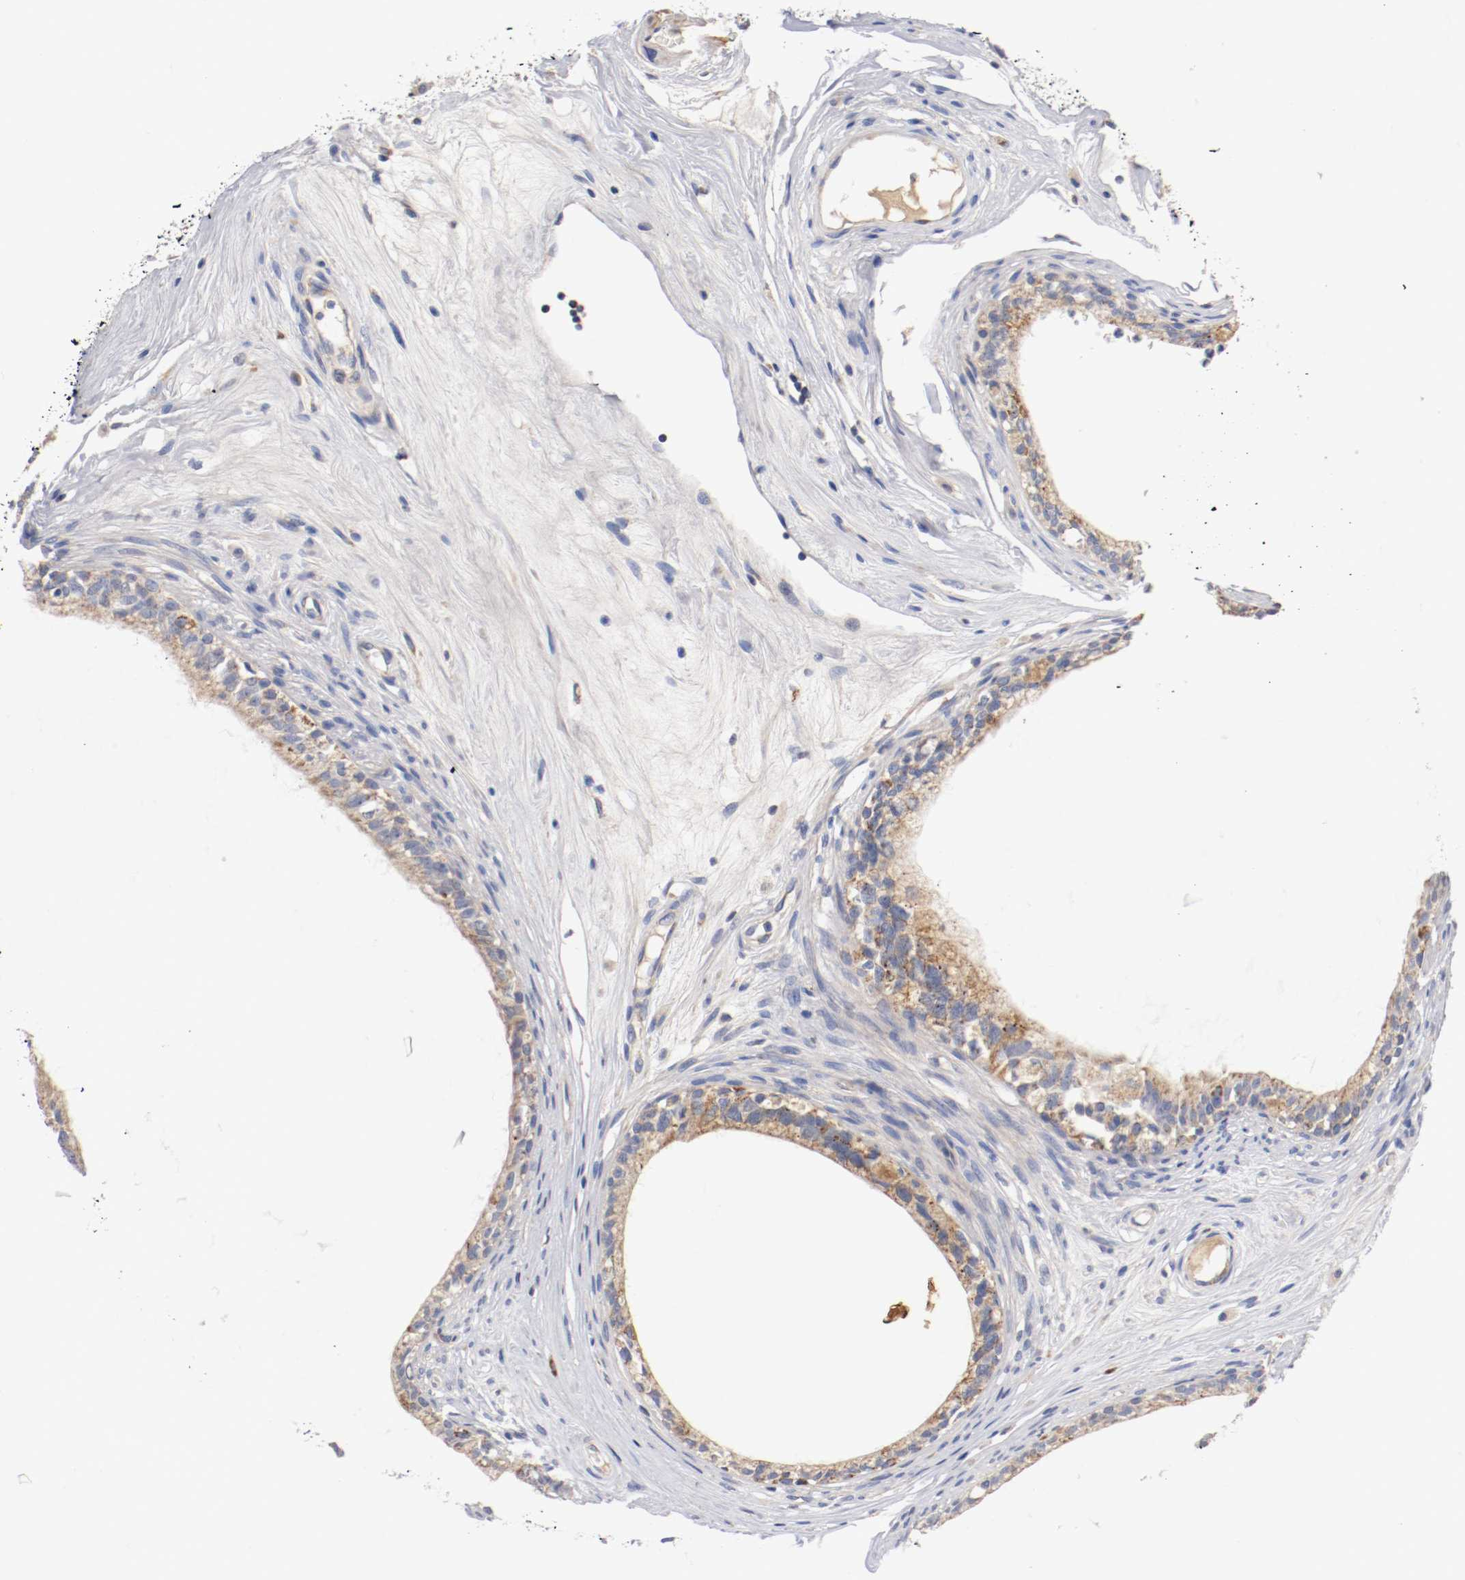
{"staining": {"intensity": "weak", "quantity": "25%-75%", "location": "cytoplasmic/membranous"}, "tissue": "epididymis", "cell_type": "Glandular cells", "image_type": "normal", "snomed": [{"axis": "morphology", "description": "Normal tissue, NOS"}, {"axis": "morphology", "description": "Inflammation, NOS"}, {"axis": "topography", "description": "Epididymis"}], "caption": "A micrograph showing weak cytoplasmic/membranous staining in approximately 25%-75% of glandular cells in normal epididymis, as visualized by brown immunohistochemical staining.", "gene": "PCSK6", "patient": {"sex": "male", "age": 84}}